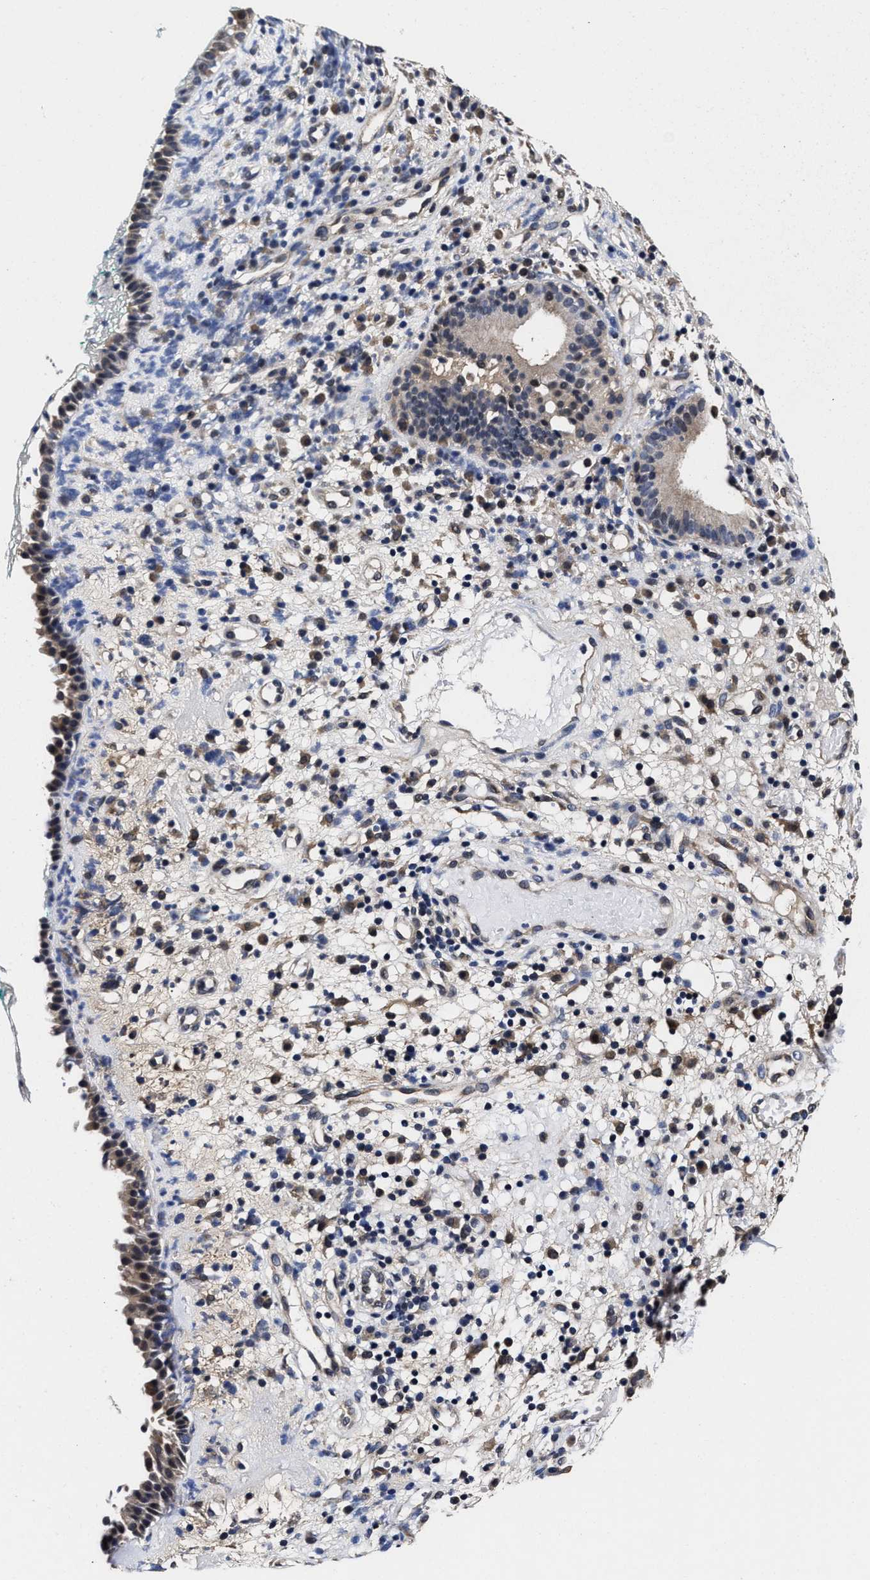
{"staining": {"intensity": "weak", "quantity": "25%-75%", "location": "cytoplasmic/membranous"}, "tissue": "nasopharynx", "cell_type": "Respiratory epithelial cells", "image_type": "normal", "snomed": [{"axis": "morphology", "description": "Normal tissue, NOS"}, {"axis": "morphology", "description": "Basal cell carcinoma"}, {"axis": "topography", "description": "Cartilage tissue"}, {"axis": "topography", "description": "Nasopharynx"}, {"axis": "topography", "description": "Oral tissue"}], "caption": "Respiratory epithelial cells show low levels of weak cytoplasmic/membranous positivity in about 25%-75% of cells in benign human nasopharynx. (IHC, brightfield microscopy, high magnification).", "gene": "SOCS5", "patient": {"sex": "female", "age": 77}}